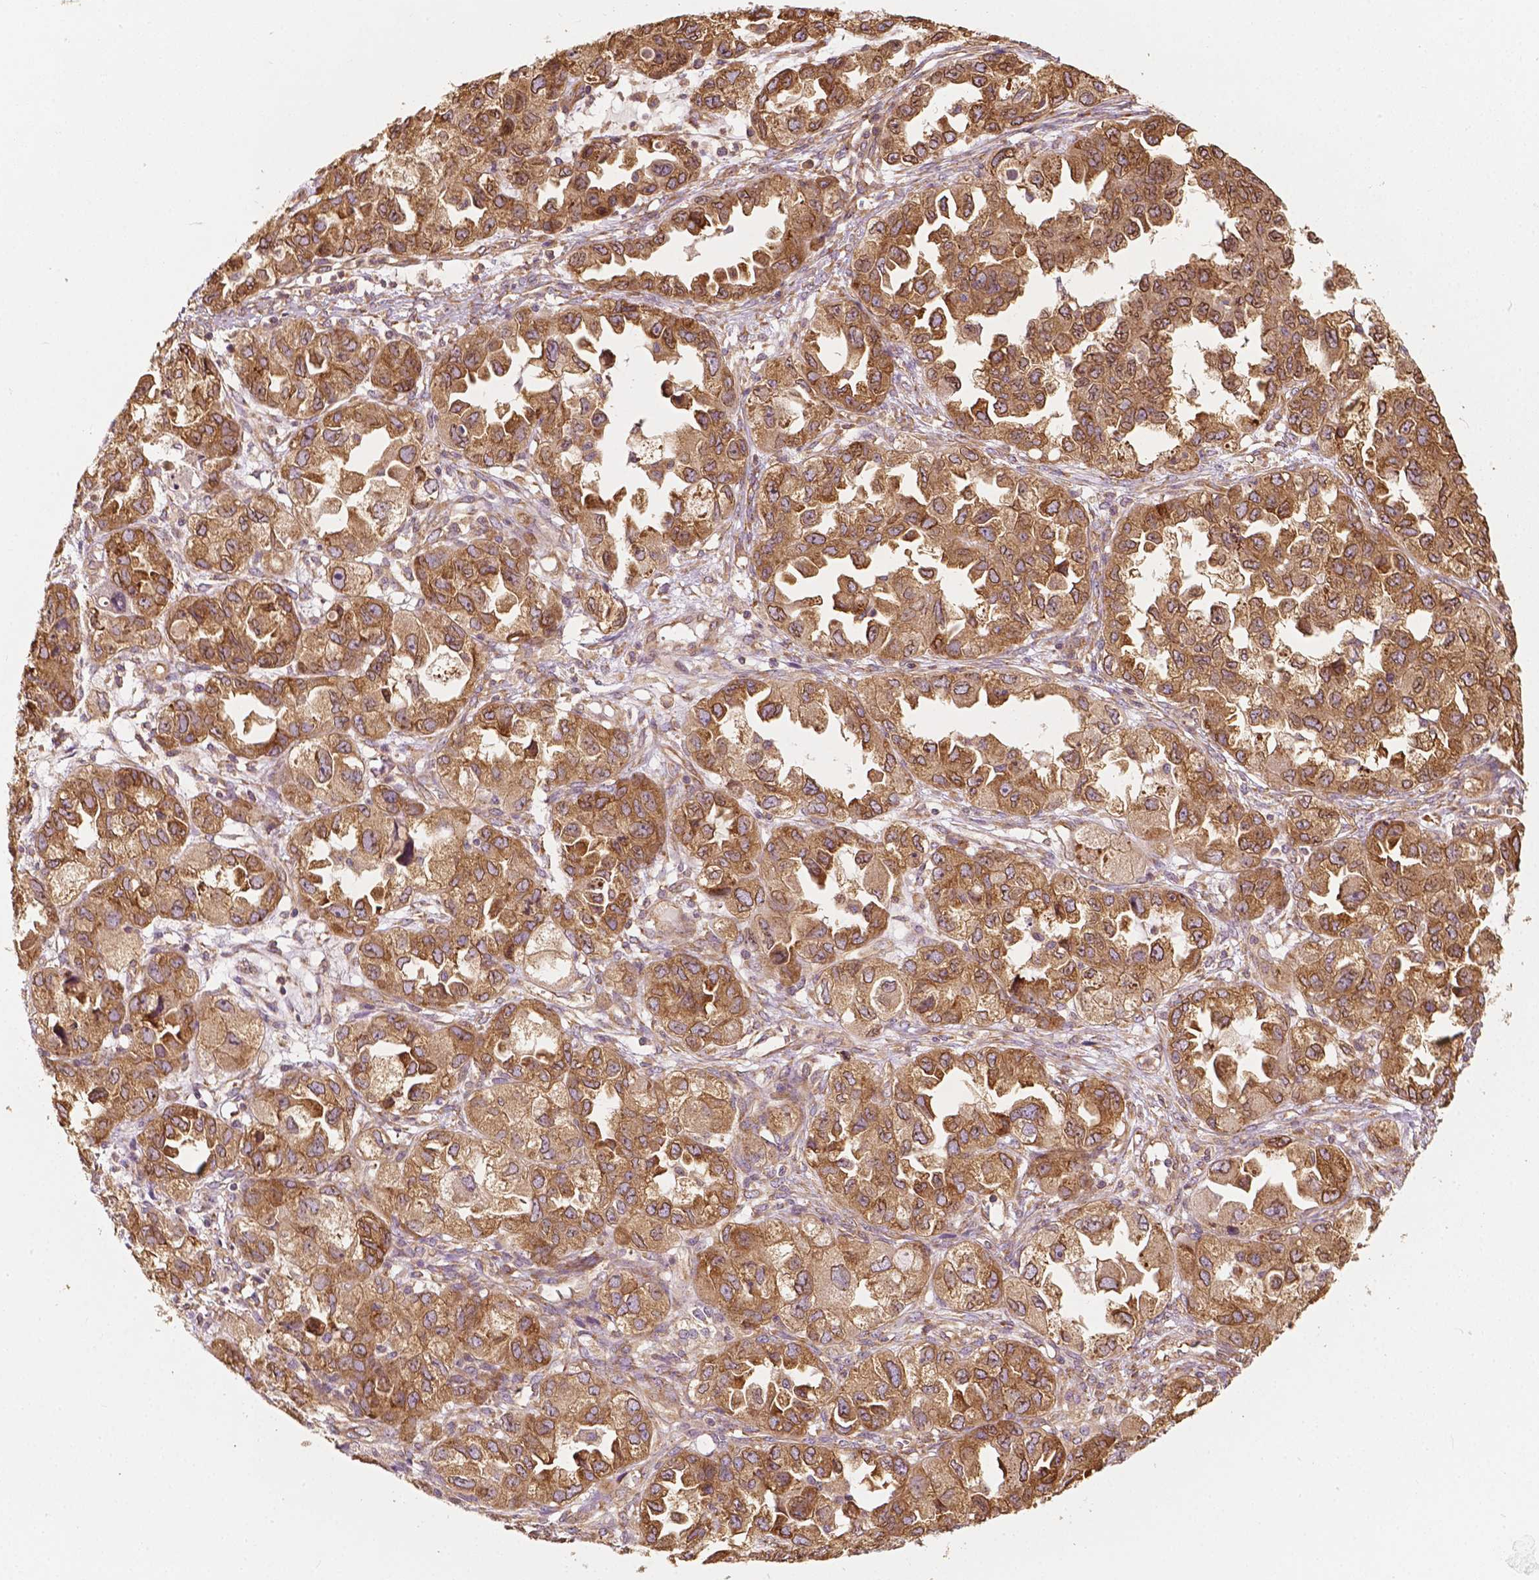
{"staining": {"intensity": "moderate", "quantity": ">75%", "location": "cytoplasmic/membranous"}, "tissue": "ovarian cancer", "cell_type": "Tumor cells", "image_type": "cancer", "snomed": [{"axis": "morphology", "description": "Cystadenocarcinoma, serous, NOS"}, {"axis": "topography", "description": "Ovary"}], "caption": "Tumor cells reveal moderate cytoplasmic/membranous expression in approximately >75% of cells in serous cystadenocarcinoma (ovarian).", "gene": "G3BP1", "patient": {"sex": "female", "age": 84}}